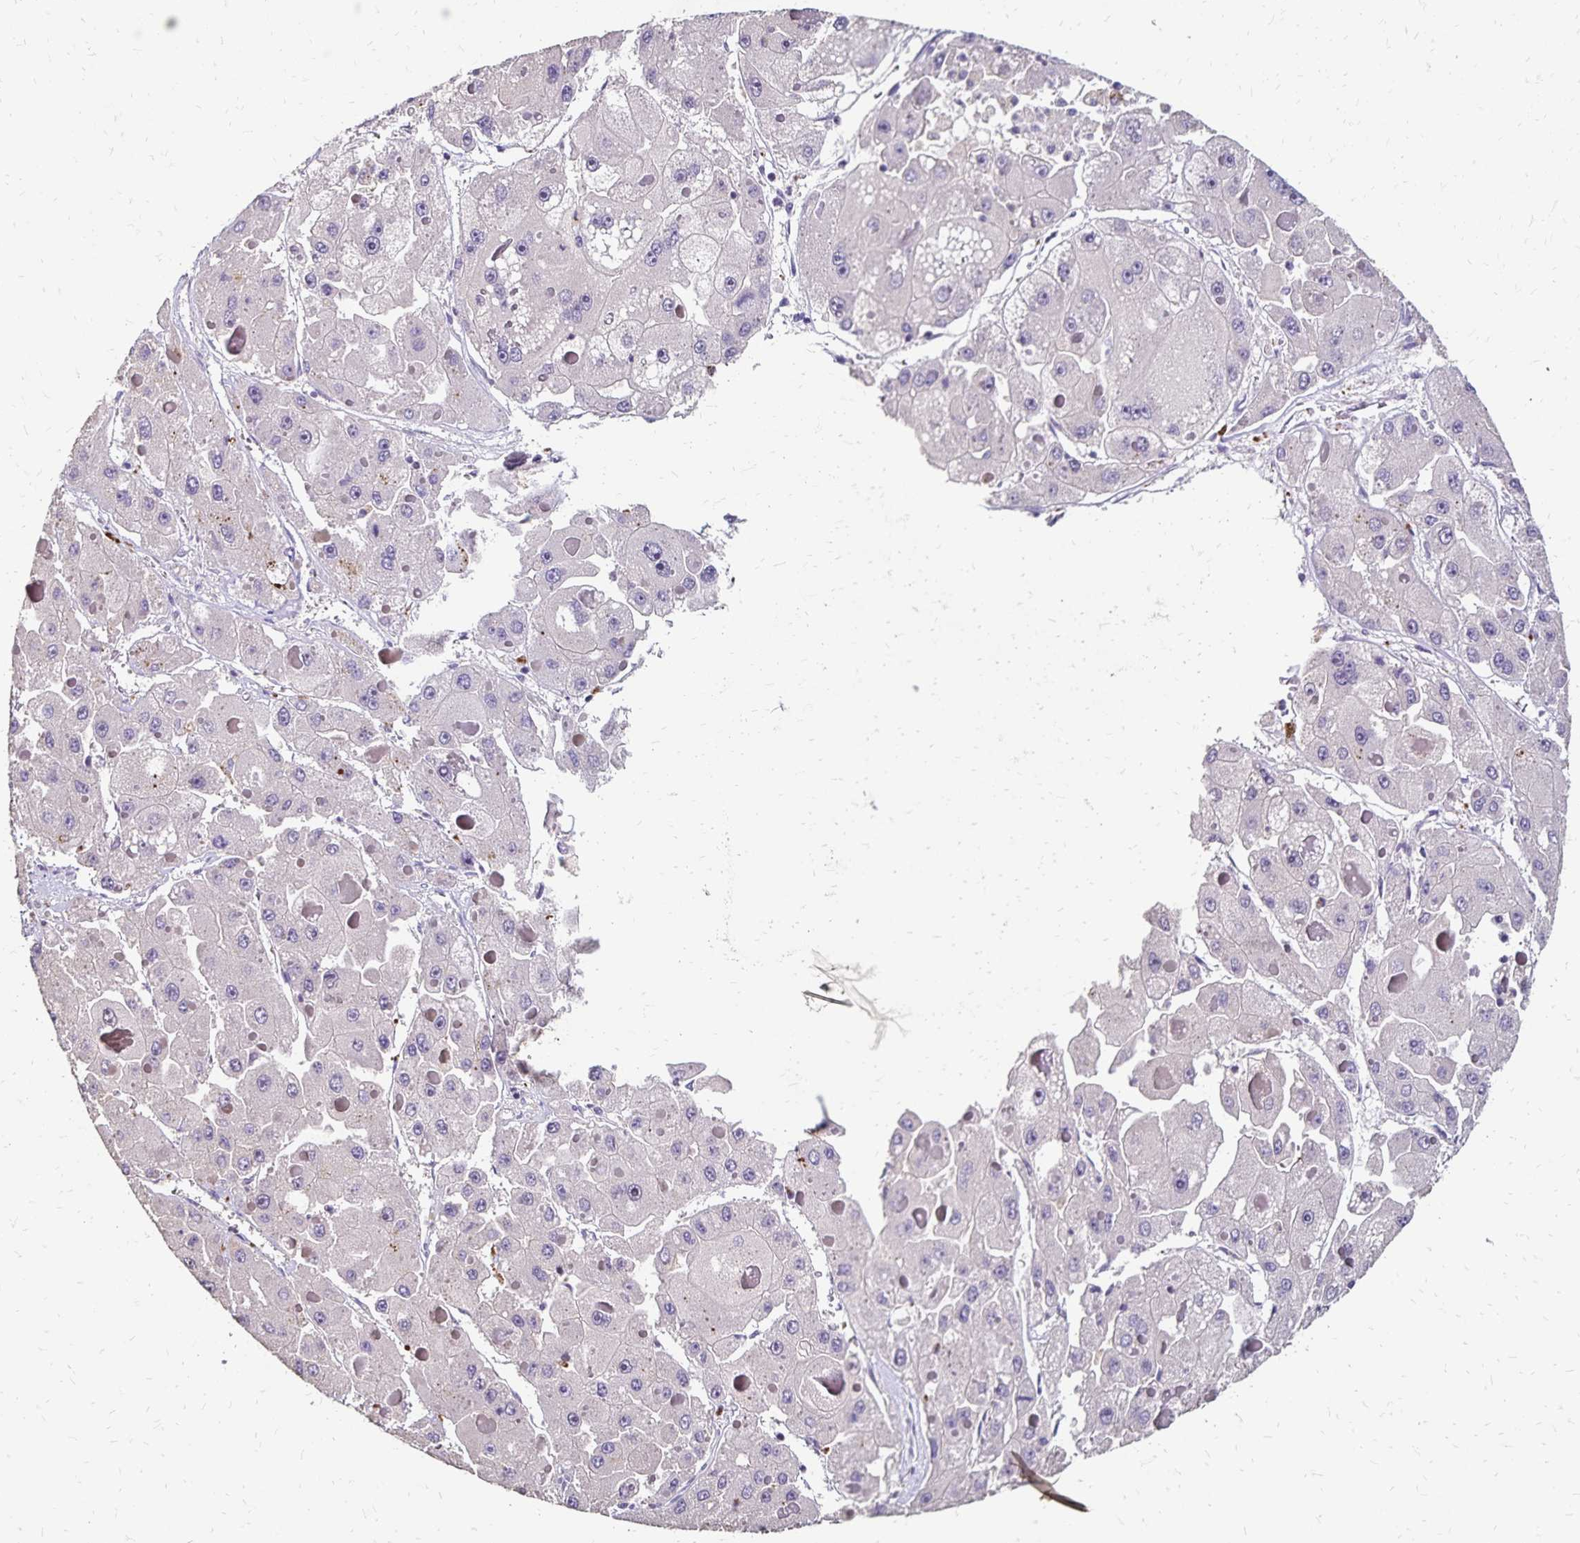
{"staining": {"intensity": "negative", "quantity": "none", "location": "none"}, "tissue": "liver cancer", "cell_type": "Tumor cells", "image_type": "cancer", "snomed": [{"axis": "morphology", "description": "Carcinoma, Hepatocellular, NOS"}, {"axis": "topography", "description": "Liver"}], "caption": "Hepatocellular carcinoma (liver) was stained to show a protein in brown. There is no significant expression in tumor cells.", "gene": "EMC10", "patient": {"sex": "female", "age": 73}}